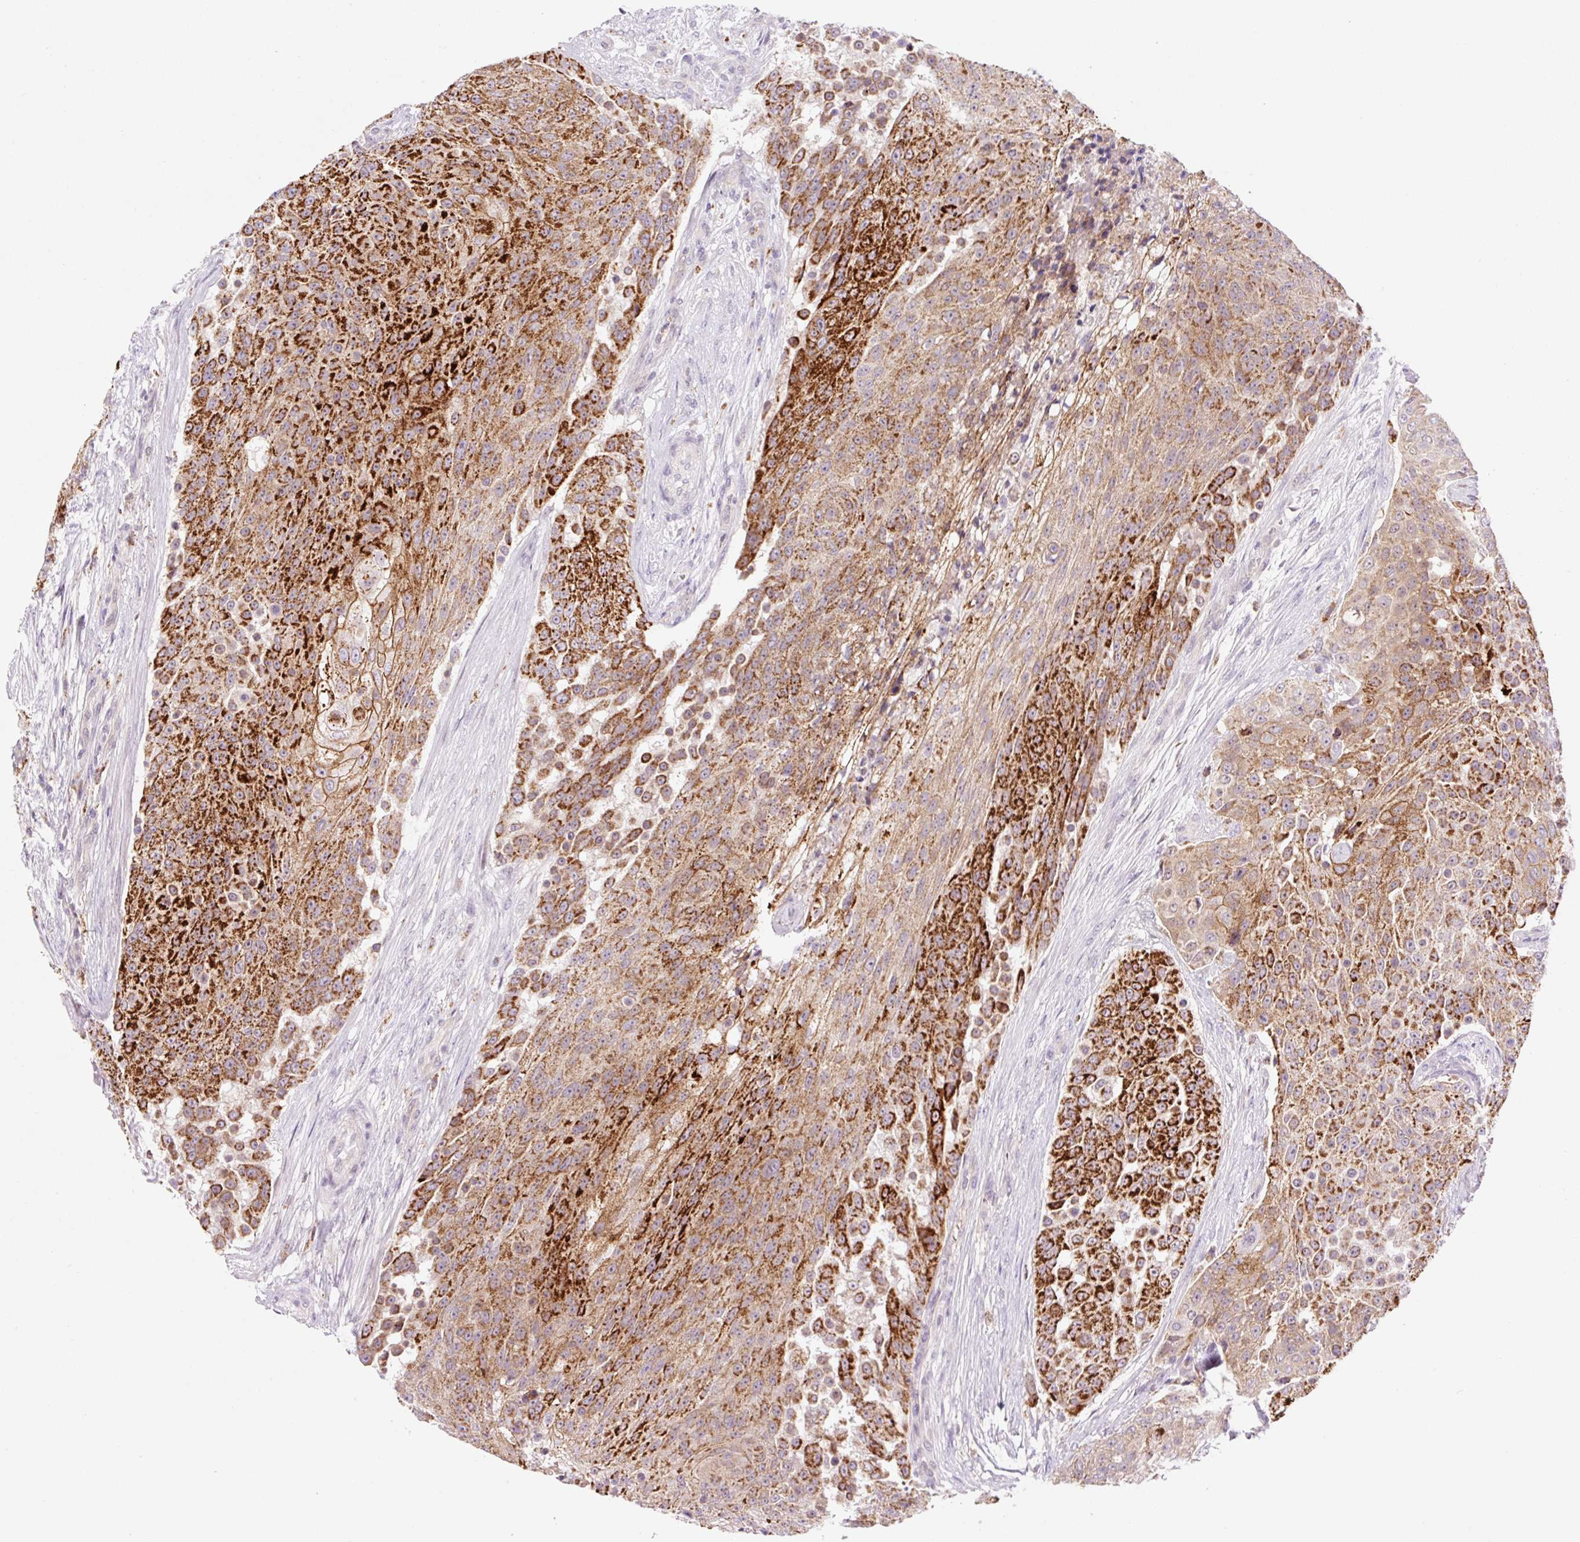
{"staining": {"intensity": "strong", "quantity": ">75%", "location": "cytoplasmic/membranous"}, "tissue": "urothelial cancer", "cell_type": "Tumor cells", "image_type": "cancer", "snomed": [{"axis": "morphology", "description": "Urothelial carcinoma, High grade"}, {"axis": "topography", "description": "Urinary bladder"}], "caption": "High-grade urothelial carcinoma stained with a protein marker displays strong staining in tumor cells.", "gene": "PCK2", "patient": {"sex": "female", "age": 63}}